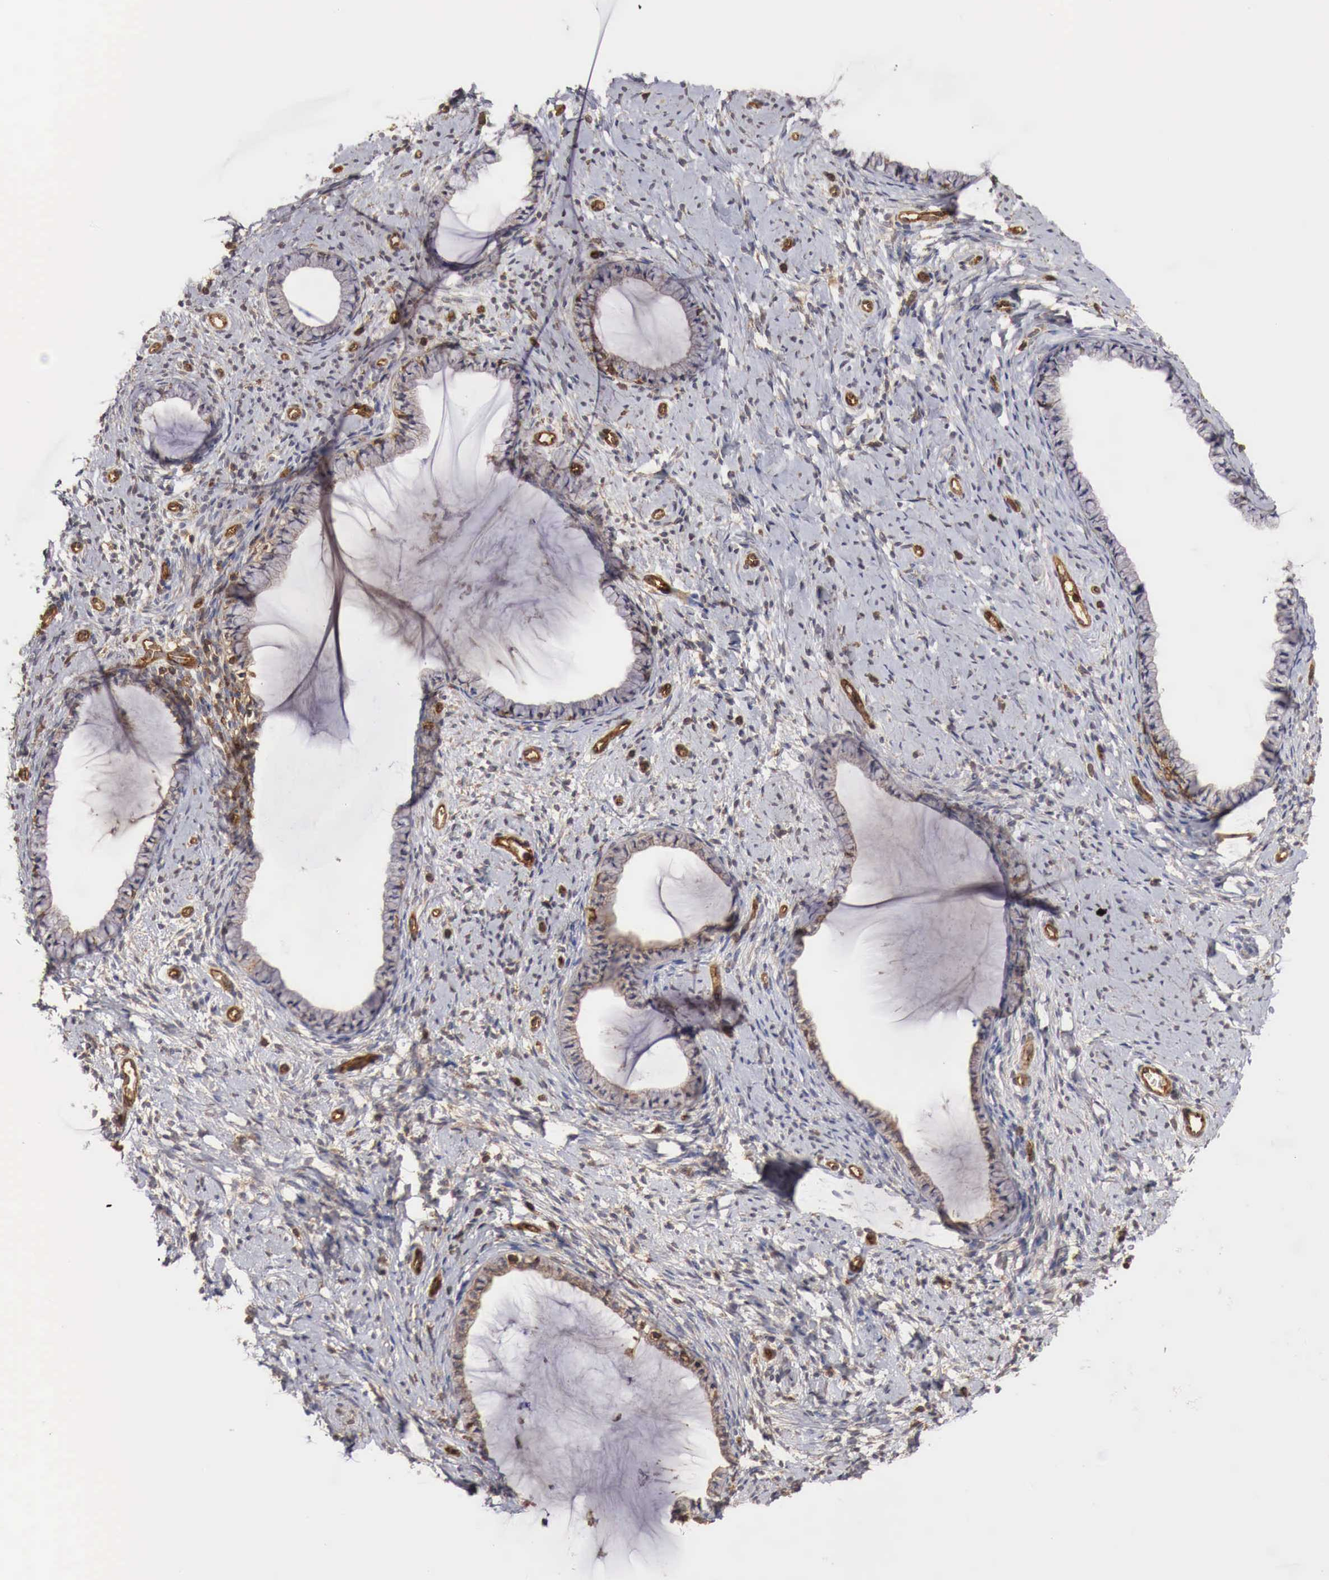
{"staining": {"intensity": "weak", "quantity": "25%-75%", "location": "cytoplasmic/membranous"}, "tissue": "cervix", "cell_type": "Glandular cells", "image_type": "normal", "snomed": [{"axis": "morphology", "description": "Normal tissue, NOS"}, {"axis": "topography", "description": "Cervix"}], "caption": "This is an image of immunohistochemistry staining of unremarkable cervix, which shows weak expression in the cytoplasmic/membranous of glandular cells.", "gene": "ARMCX4", "patient": {"sex": "female", "age": 70}}